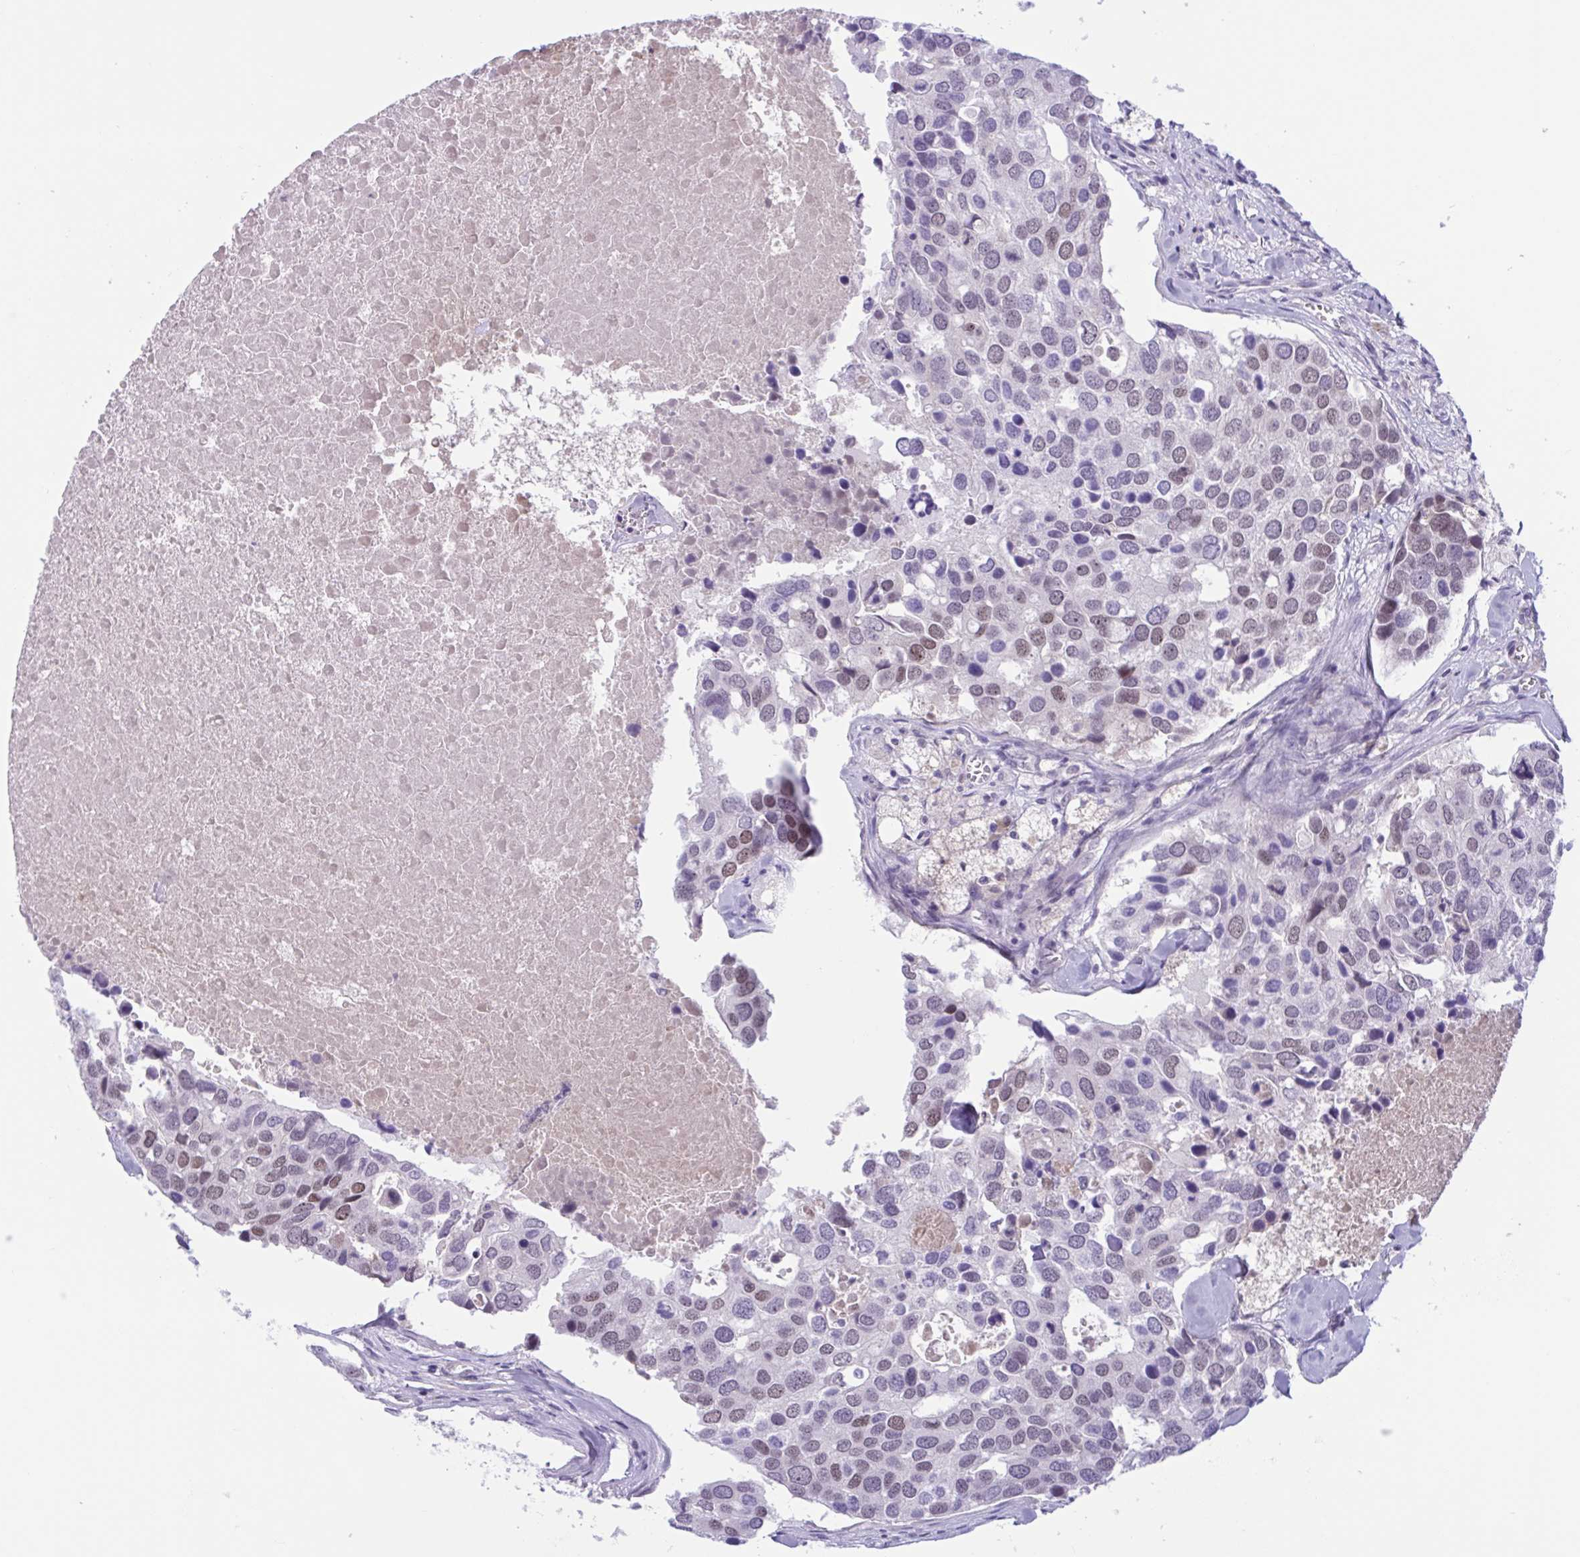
{"staining": {"intensity": "moderate", "quantity": "<25%", "location": "nuclear"}, "tissue": "breast cancer", "cell_type": "Tumor cells", "image_type": "cancer", "snomed": [{"axis": "morphology", "description": "Duct carcinoma"}, {"axis": "topography", "description": "Breast"}], "caption": "Immunohistochemical staining of breast cancer demonstrates moderate nuclear protein positivity in approximately <25% of tumor cells.", "gene": "WNT9B", "patient": {"sex": "female", "age": 83}}